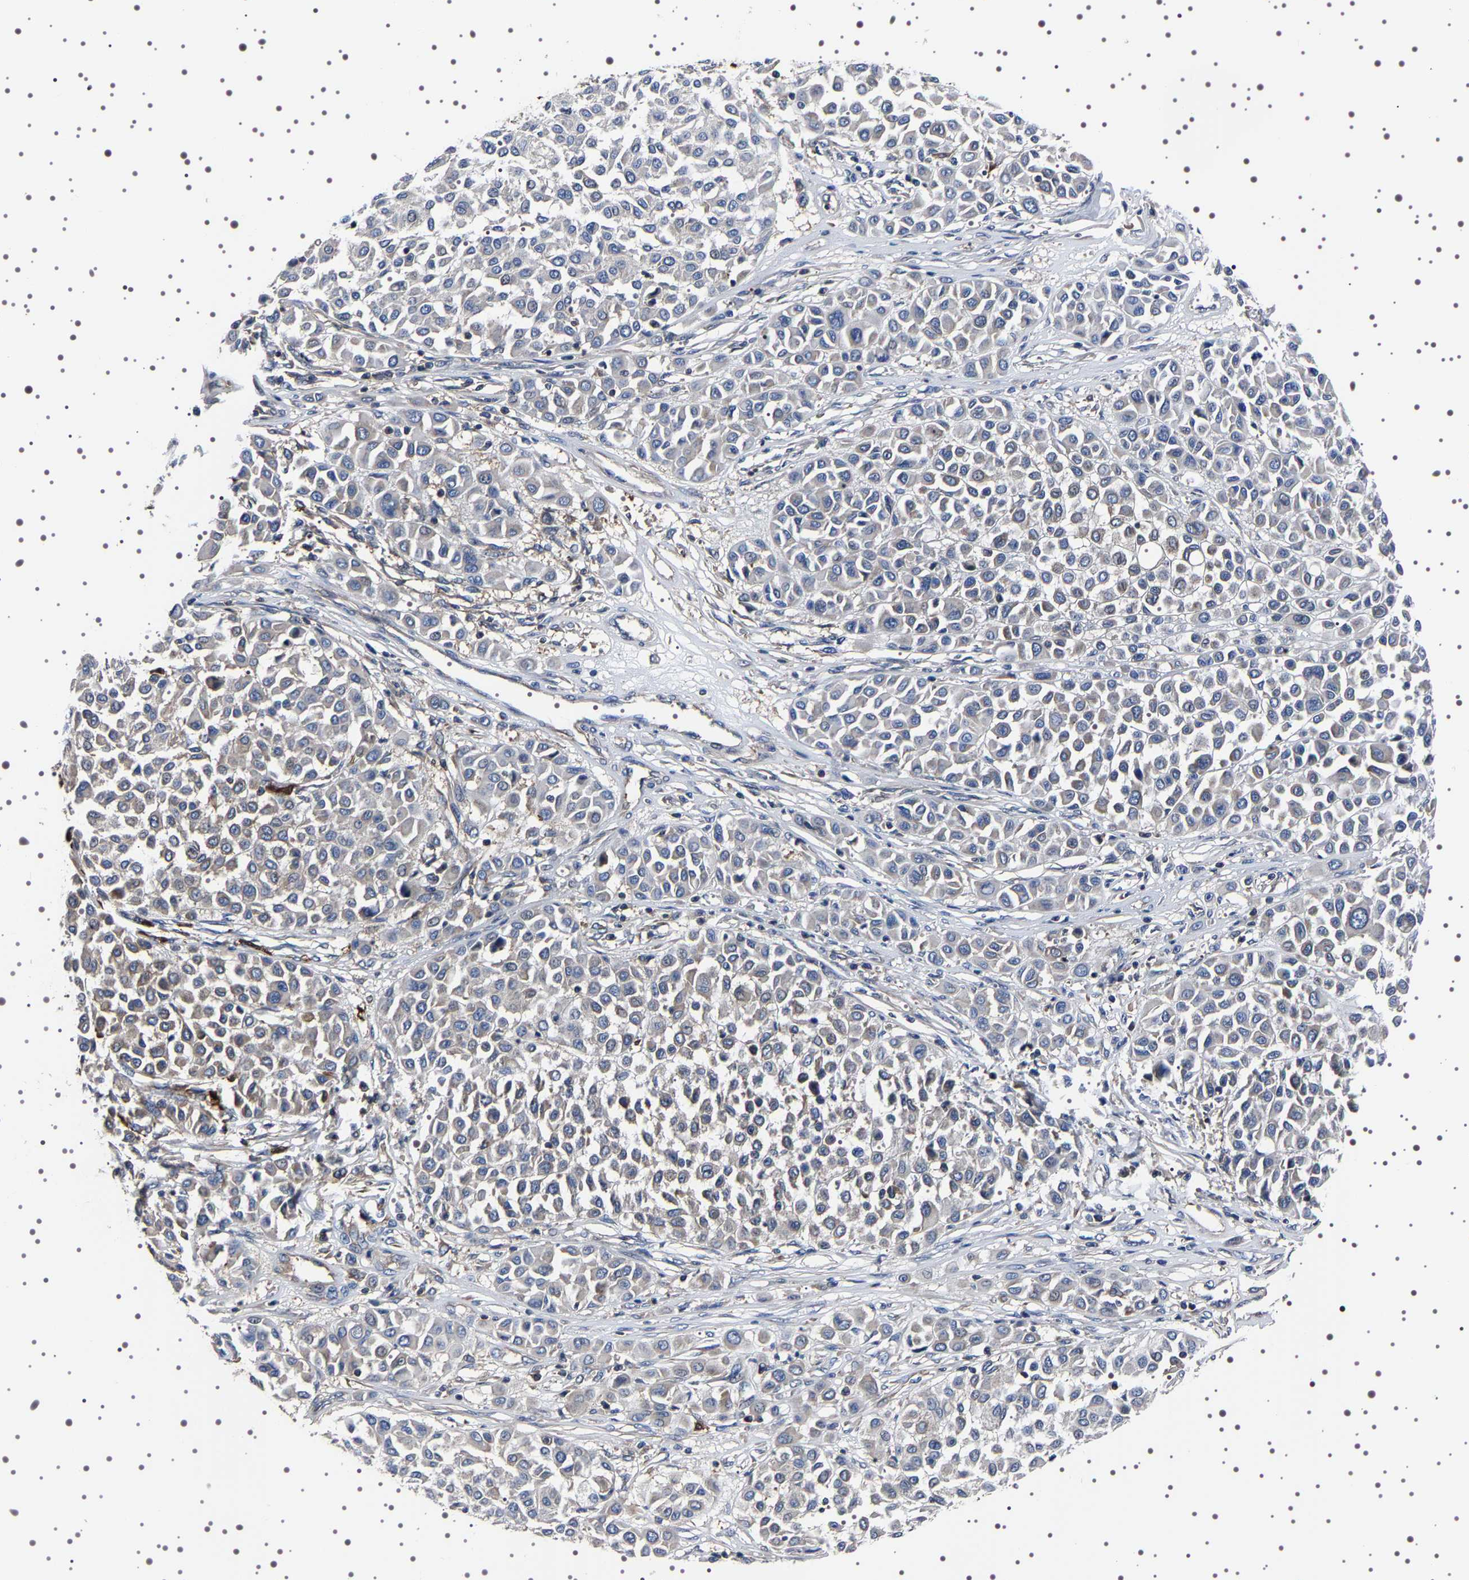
{"staining": {"intensity": "negative", "quantity": "none", "location": "none"}, "tissue": "melanoma", "cell_type": "Tumor cells", "image_type": "cancer", "snomed": [{"axis": "morphology", "description": "Malignant melanoma, Metastatic site"}, {"axis": "topography", "description": "Soft tissue"}], "caption": "Tumor cells are negative for protein expression in human melanoma.", "gene": "WDR1", "patient": {"sex": "male", "age": 41}}